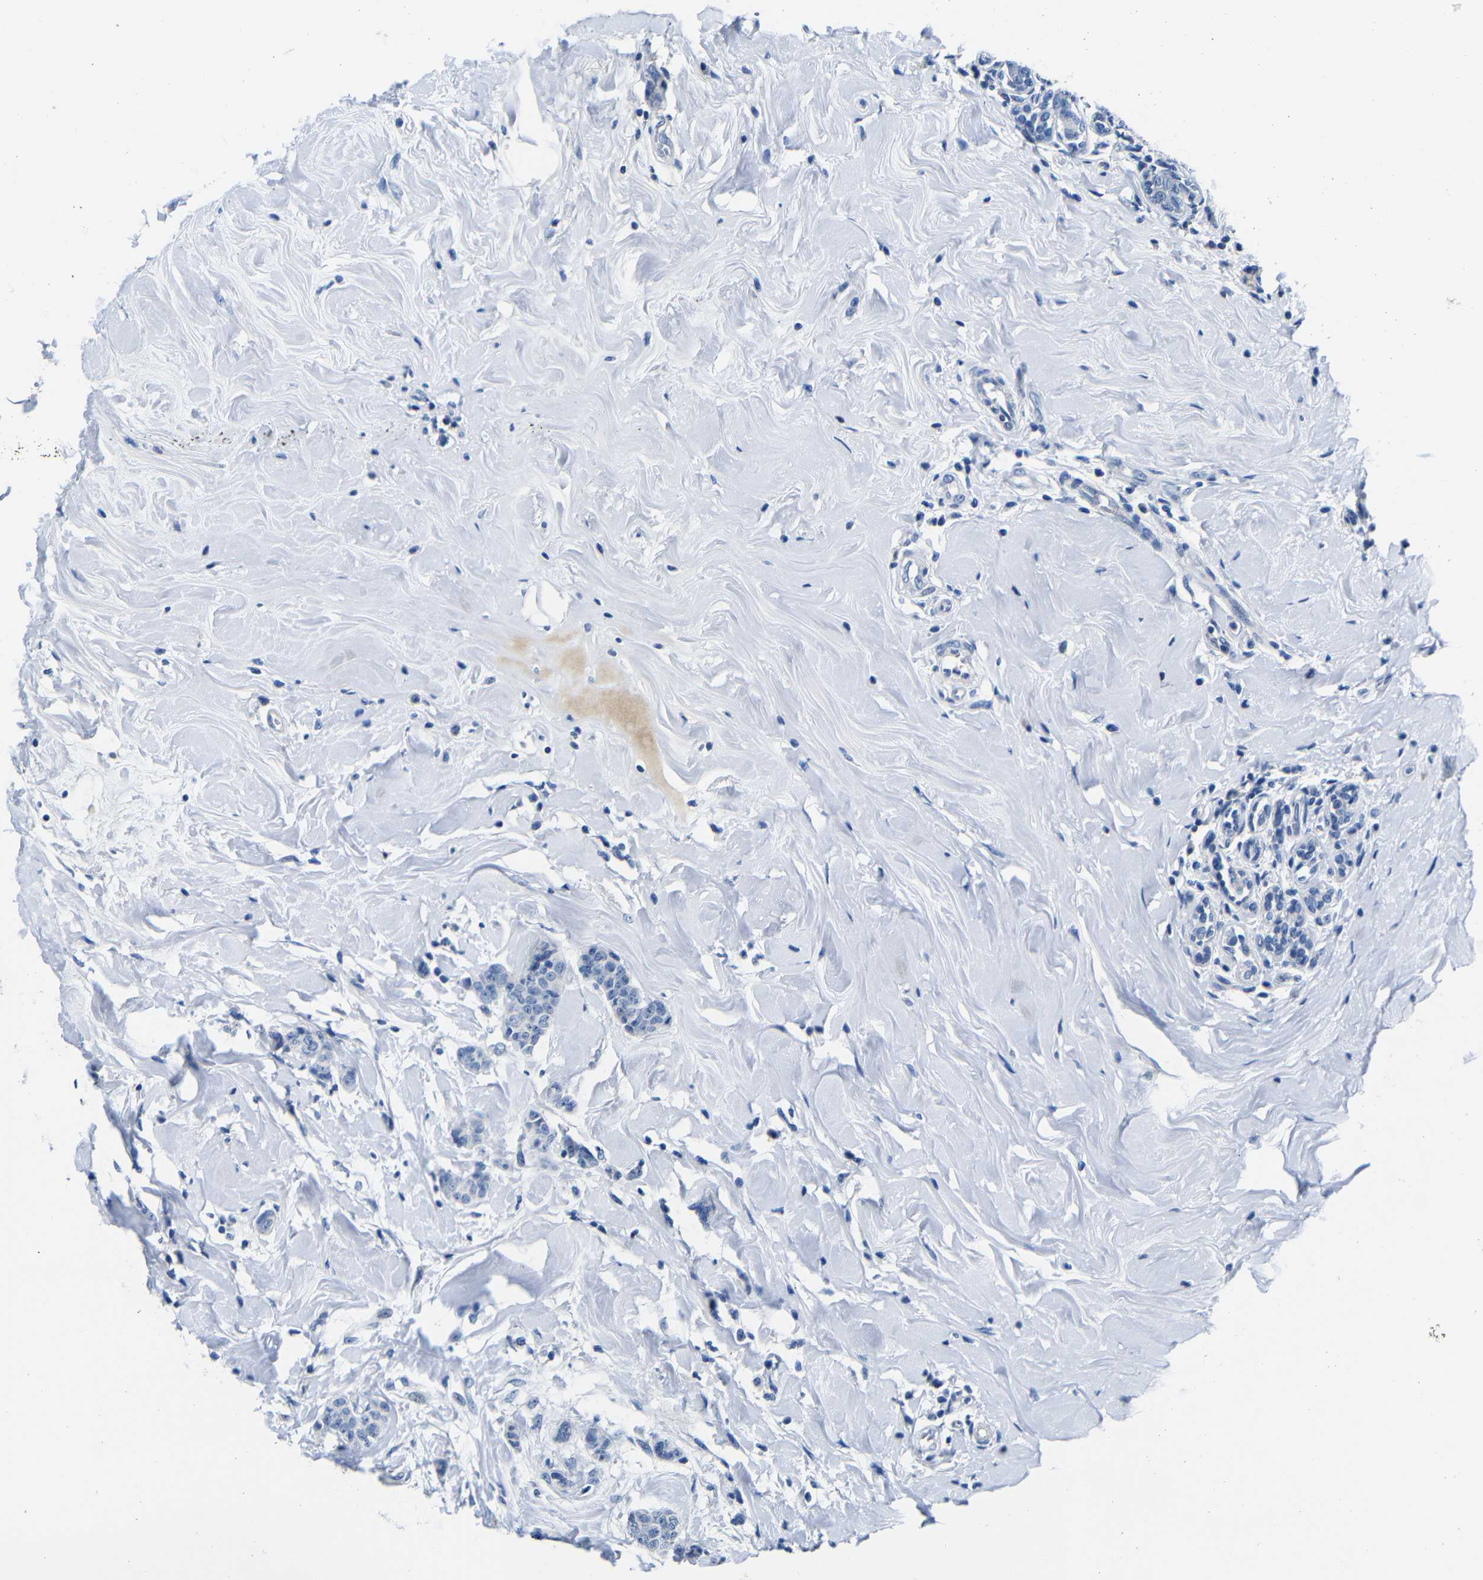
{"staining": {"intensity": "negative", "quantity": "none", "location": "none"}, "tissue": "breast cancer", "cell_type": "Tumor cells", "image_type": "cancer", "snomed": [{"axis": "morphology", "description": "Normal tissue, NOS"}, {"axis": "morphology", "description": "Duct carcinoma"}, {"axis": "topography", "description": "Breast"}], "caption": "IHC histopathology image of neoplastic tissue: breast cancer (invasive ductal carcinoma) stained with DAB exhibits no significant protein expression in tumor cells.", "gene": "TNFAIP1", "patient": {"sex": "female", "age": 40}}